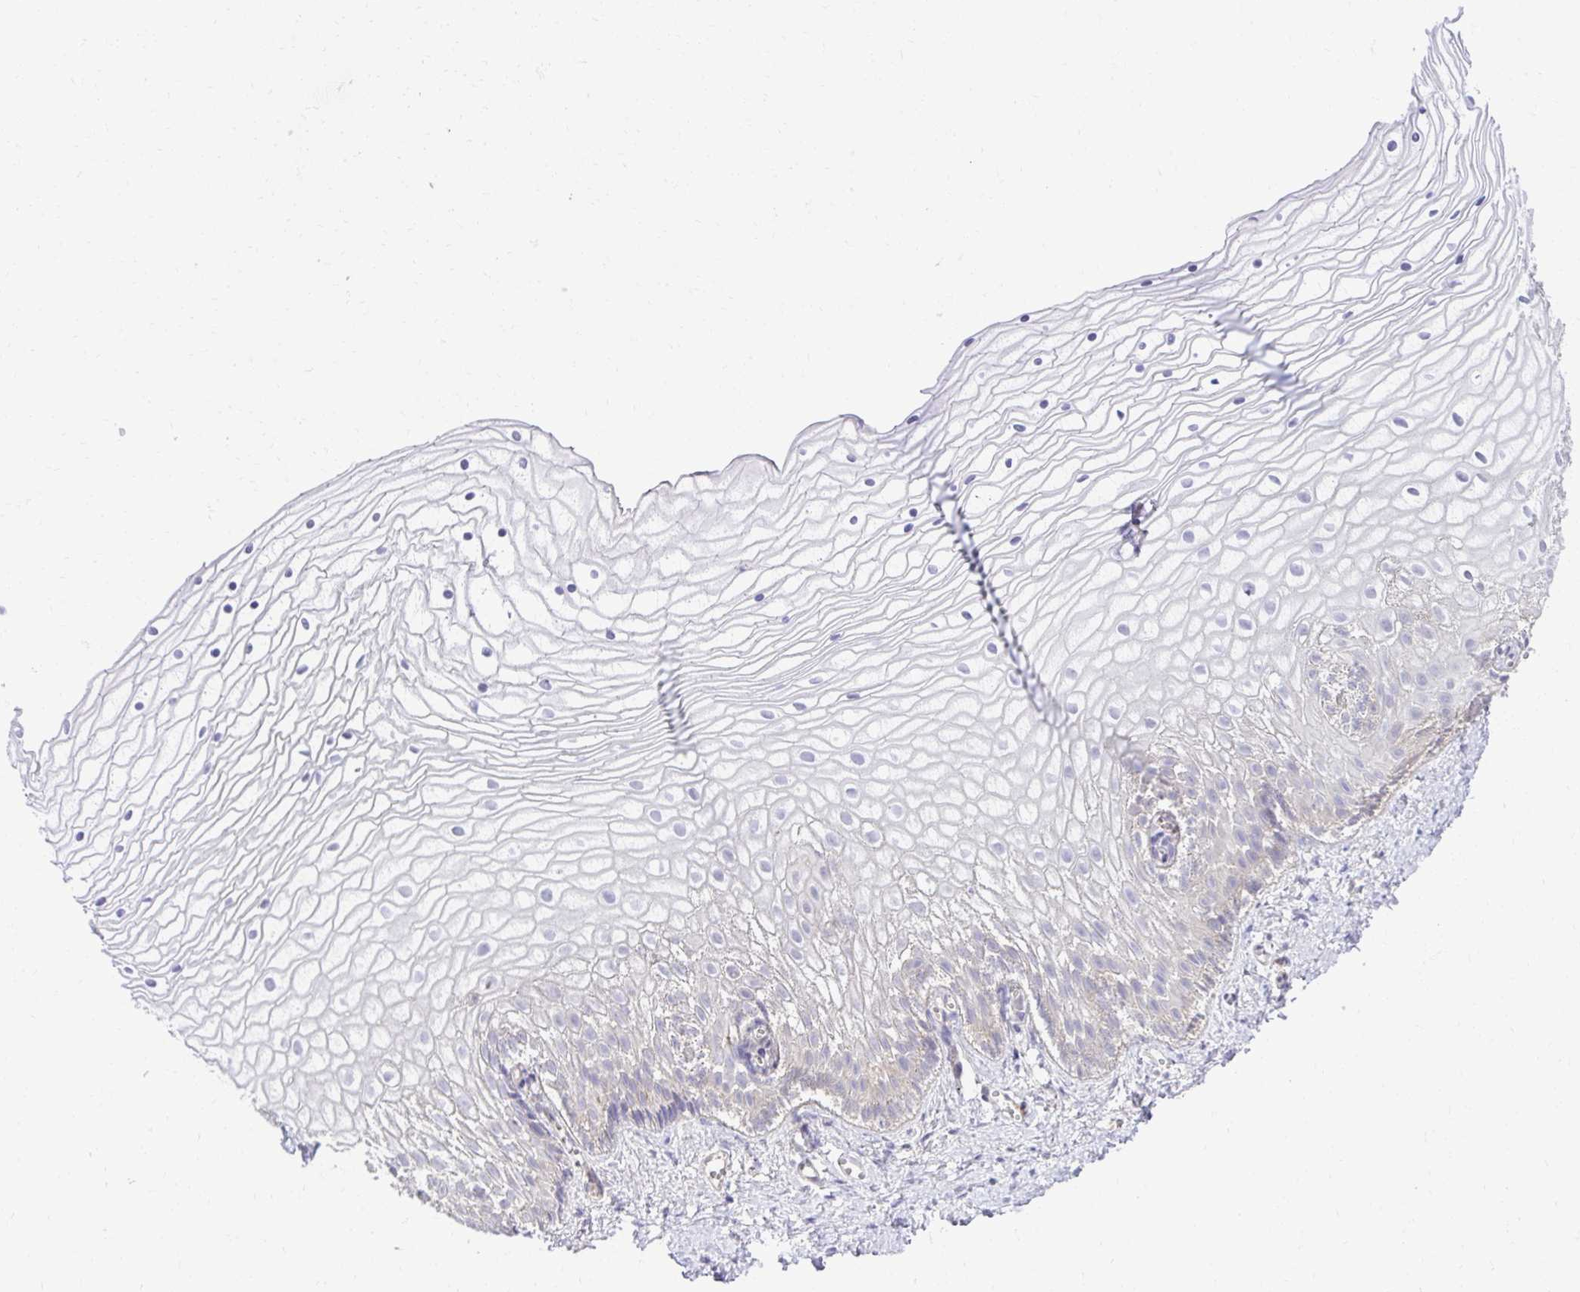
{"staining": {"intensity": "moderate", "quantity": "25%-75%", "location": "cytoplasmic/membranous"}, "tissue": "vagina", "cell_type": "Squamous epithelial cells", "image_type": "normal", "snomed": [{"axis": "morphology", "description": "Normal tissue, NOS"}, {"axis": "topography", "description": "Vagina"}], "caption": "Vagina stained with immunohistochemistry (IHC) reveals moderate cytoplasmic/membranous expression in approximately 25%-75% of squamous epithelial cells.", "gene": "PPP5C", "patient": {"sex": "female", "age": 56}}